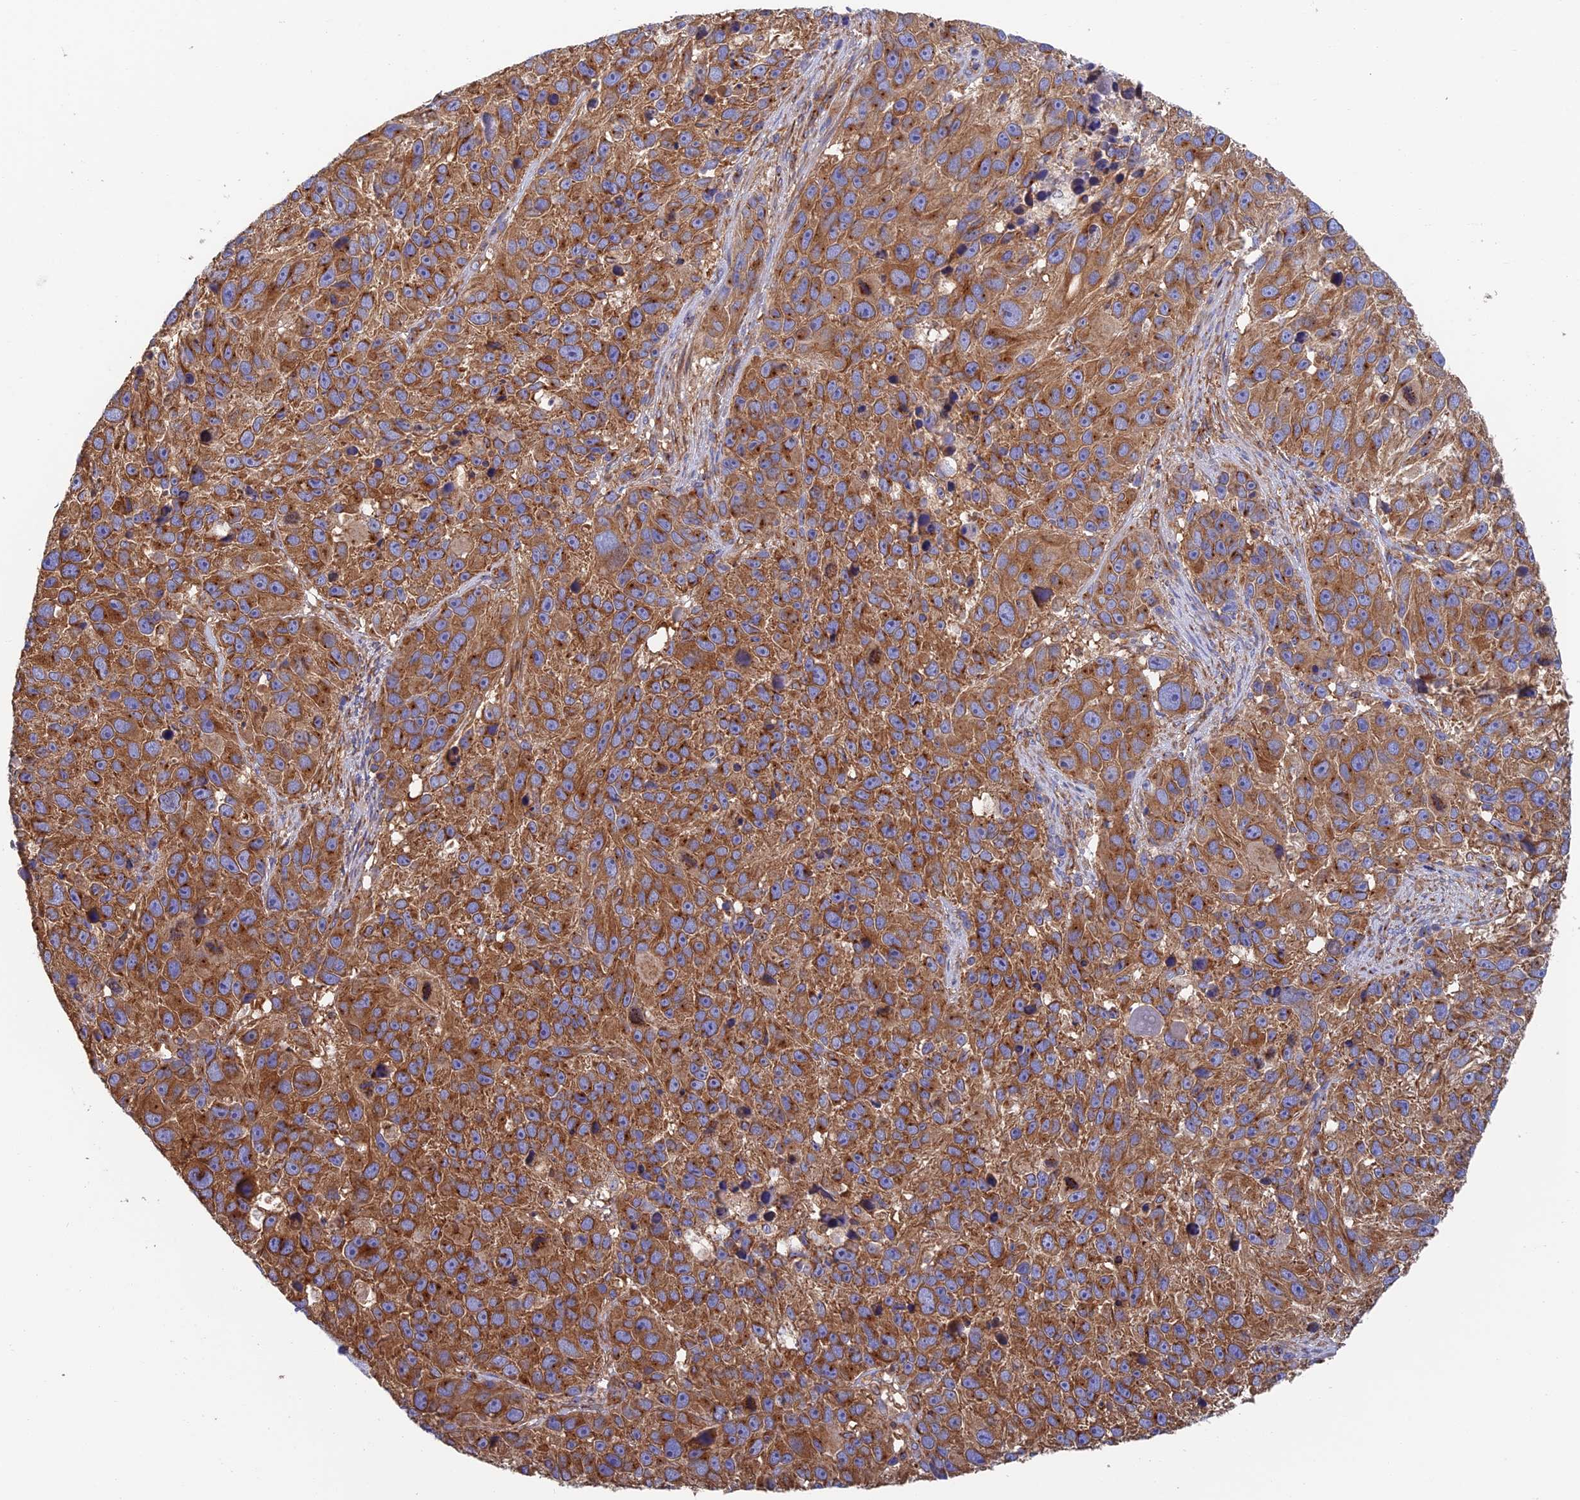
{"staining": {"intensity": "moderate", "quantity": ">75%", "location": "cytoplasmic/membranous"}, "tissue": "melanoma", "cell_type": "Tumor cells", "image_type": "cancer", "snomed": [{"axis": "morphology", "description": "Malignant melanoma, NOS"}, {"axis": "topography", "description": "Skin"}], "caption": "Protein analysis of melanoma tissue exhibits moderate cytoplasmic/membranous staining in approximately >75% of tumor cells.", "gene": "DCTN2", "patient": {"sex": "male", "age": 84}}